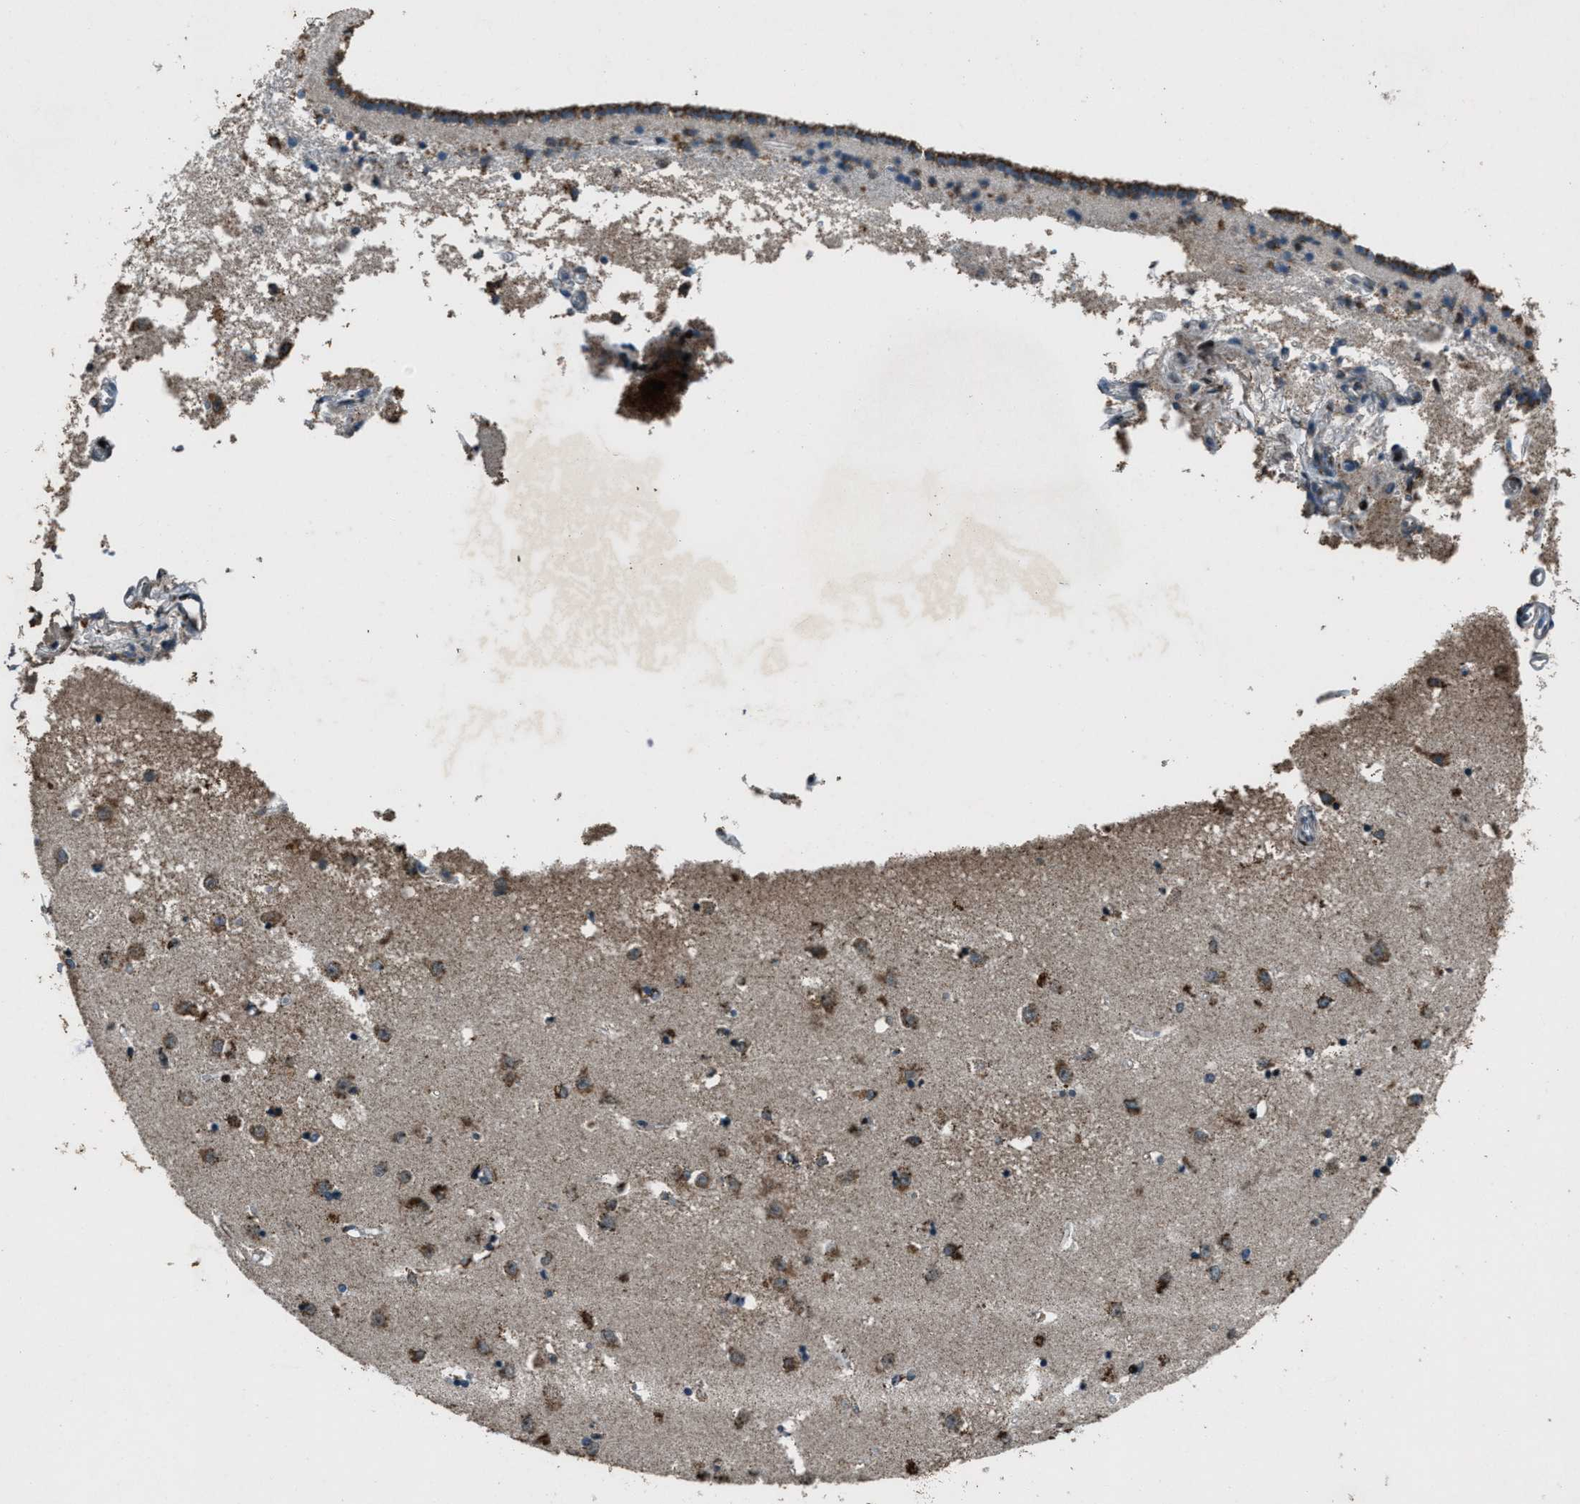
{"staining": {"intensity": "moderate", "quantity": ">75%", "location": "cytoplasmic/membranous"}, "tissue": "caudate", "cell_type": "Glial cells", "image_type": "normal", "snomed": [{"axis": "morphology", "description": "Normal tissue, NOS"}, {"axis": "topography", "description": "Lateral ventricle wall"}], "caption": "Immunohistochemistry photomicrograph of normal caudate: human caudate stained using IHC exhibits medium levels of moderate protein expression localized specifically in the cytoplasmic/membranous of glial cells, appearing as a cytoplasmic/membranous brown color.", "gene": "GPC6", "patient": {"sex": "male", "age": 45}}